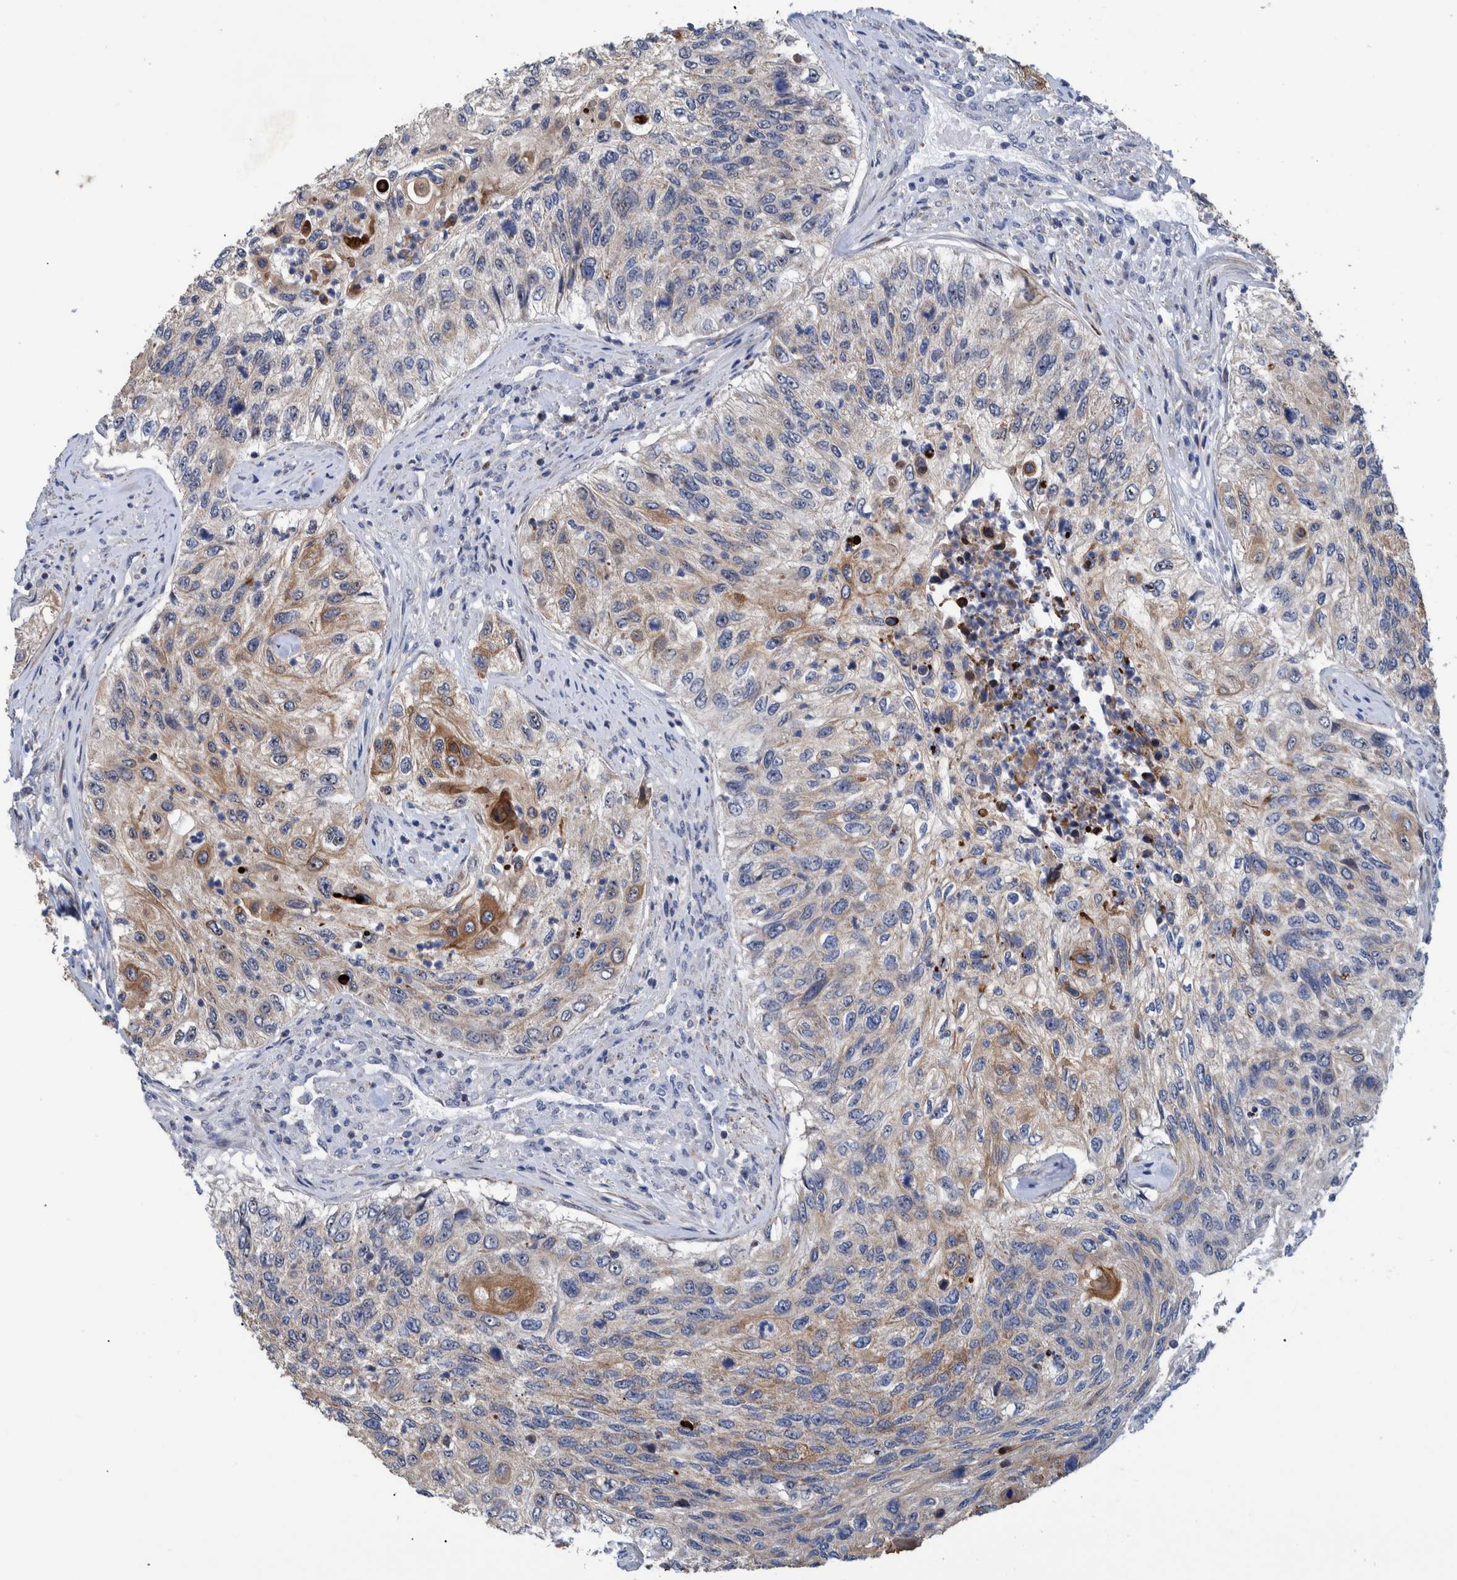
{"staining": {"intensity": "moderate", "quantity": "<25%", "location": "cytoplasmic/membranous"}, "tissue": "urothelial cancer", "cell_type": "Tumor cells", "image_type": "cancer", "snomed": [{"axis": "morphology", "description": "Urothelial carcinoma, High grade"}, {"axis": "topography", "description": "Urinary bladder"}], "caption": "A brown stain highlights moderate cytoplasmic/membranous expression of a protein in human urothelial carcinoma (high-grade) tumor cells. Using DAB (3,3'-diaminobenzidine) (brown) and hematoxylin (blue) stains, captured at high magnification using brightfield microscopy.", "gene": "MKS1", "patient": {"sex": "female", "age": 60}}